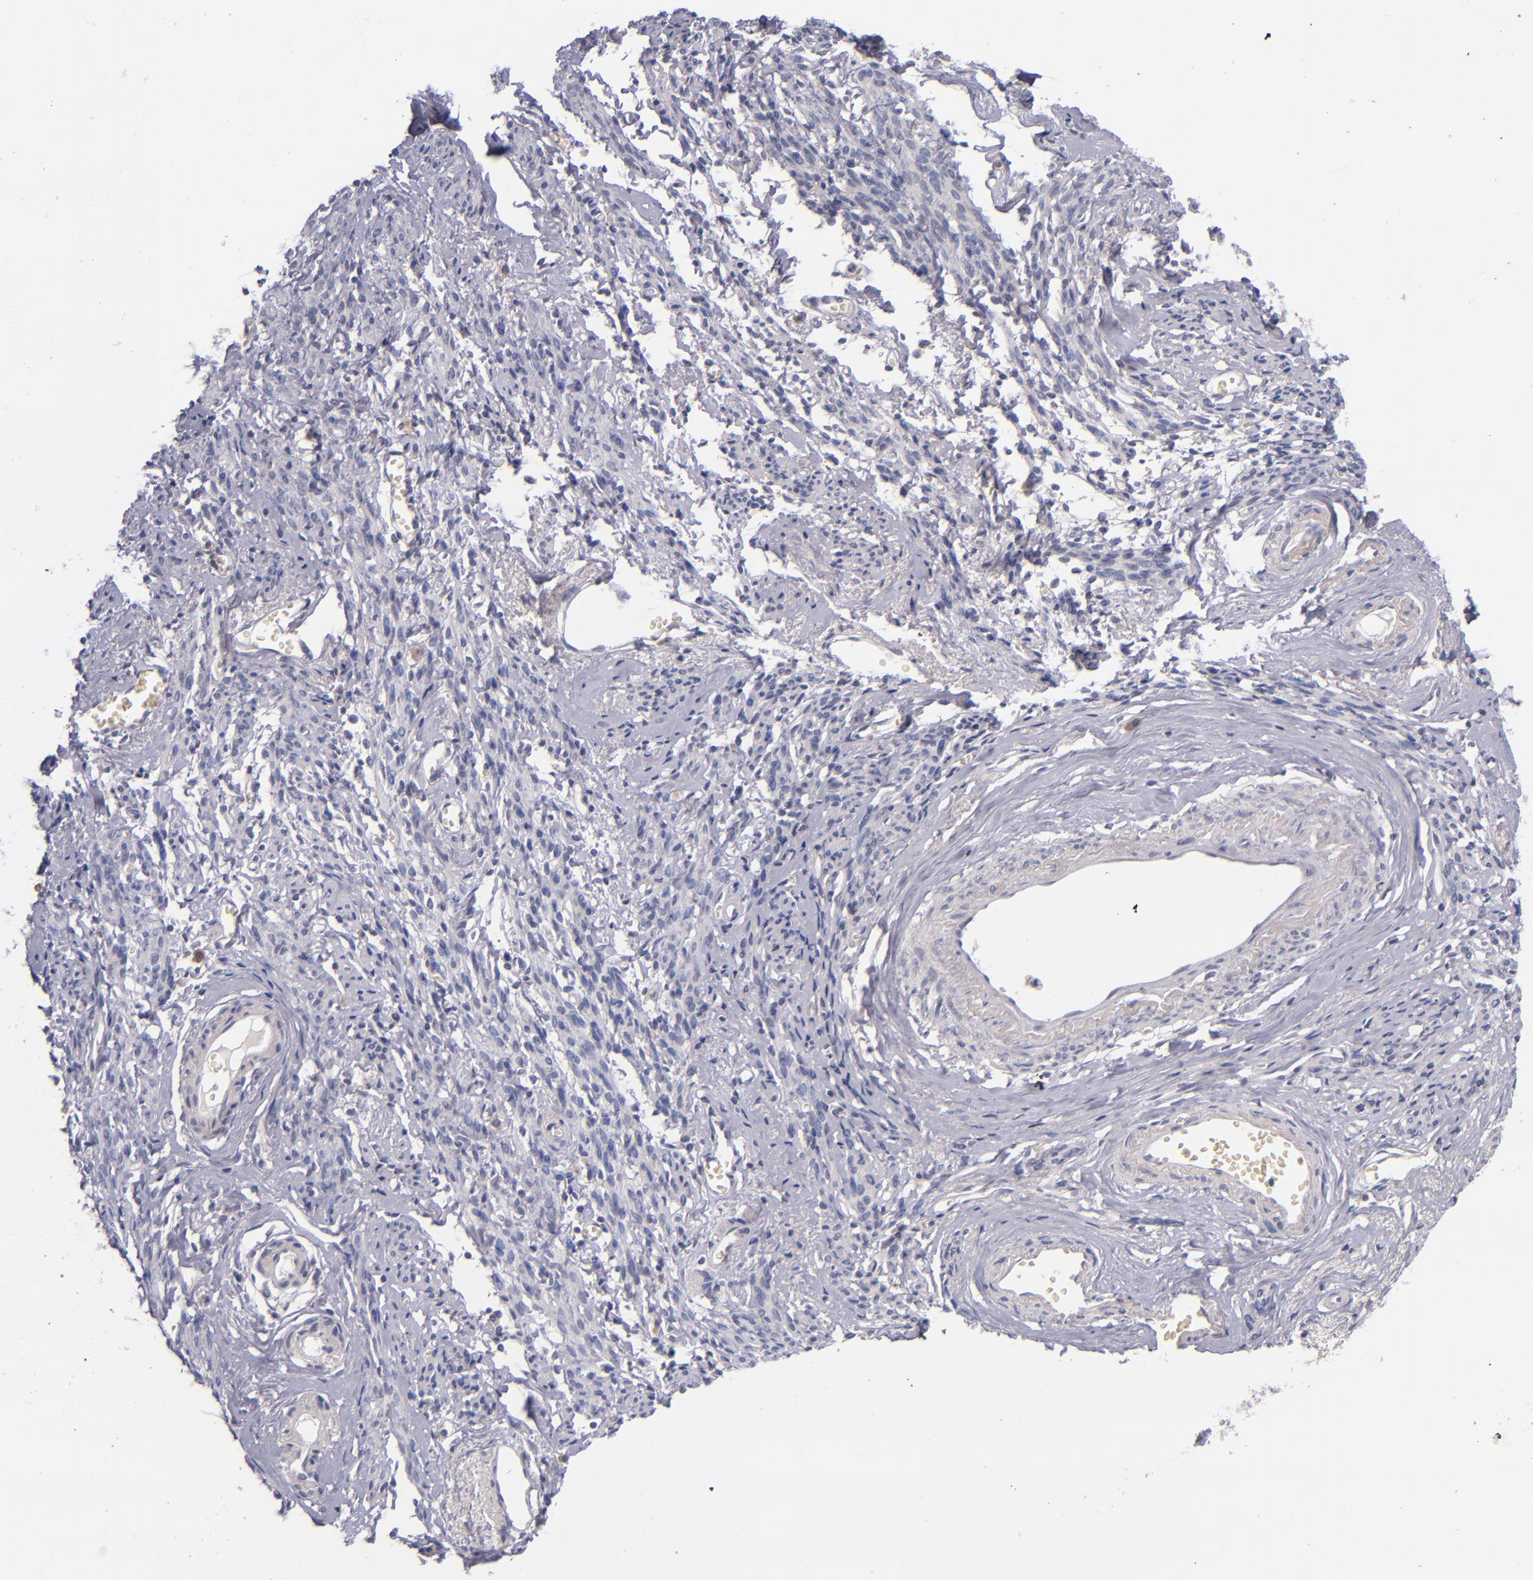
{"staining": {"intensity": "negative", "quantity": "none", "location": "none"}, "tissue": "endometrial cancer", "cell_type": "Tumor cells", "image_type": "cancer", "snomed": [{"axis": "morphology", "description": "Adenocarcinoma, NOS"}, {"axis": "topography", "description": "Endometrium"}], "caption": "This image is of endometrial cancer (adenocarcinoma) stained with IHC to label a protein in brown with the nuclei are counter-stained blue. There is no positivity in tumor cells. (Stains: DAB IHC with hematoxylin counter stain, Microscopy: brightfield microscopy at high magnification).", "gene": "TSC2", "patient": {"sex": "female", "age": 75}}